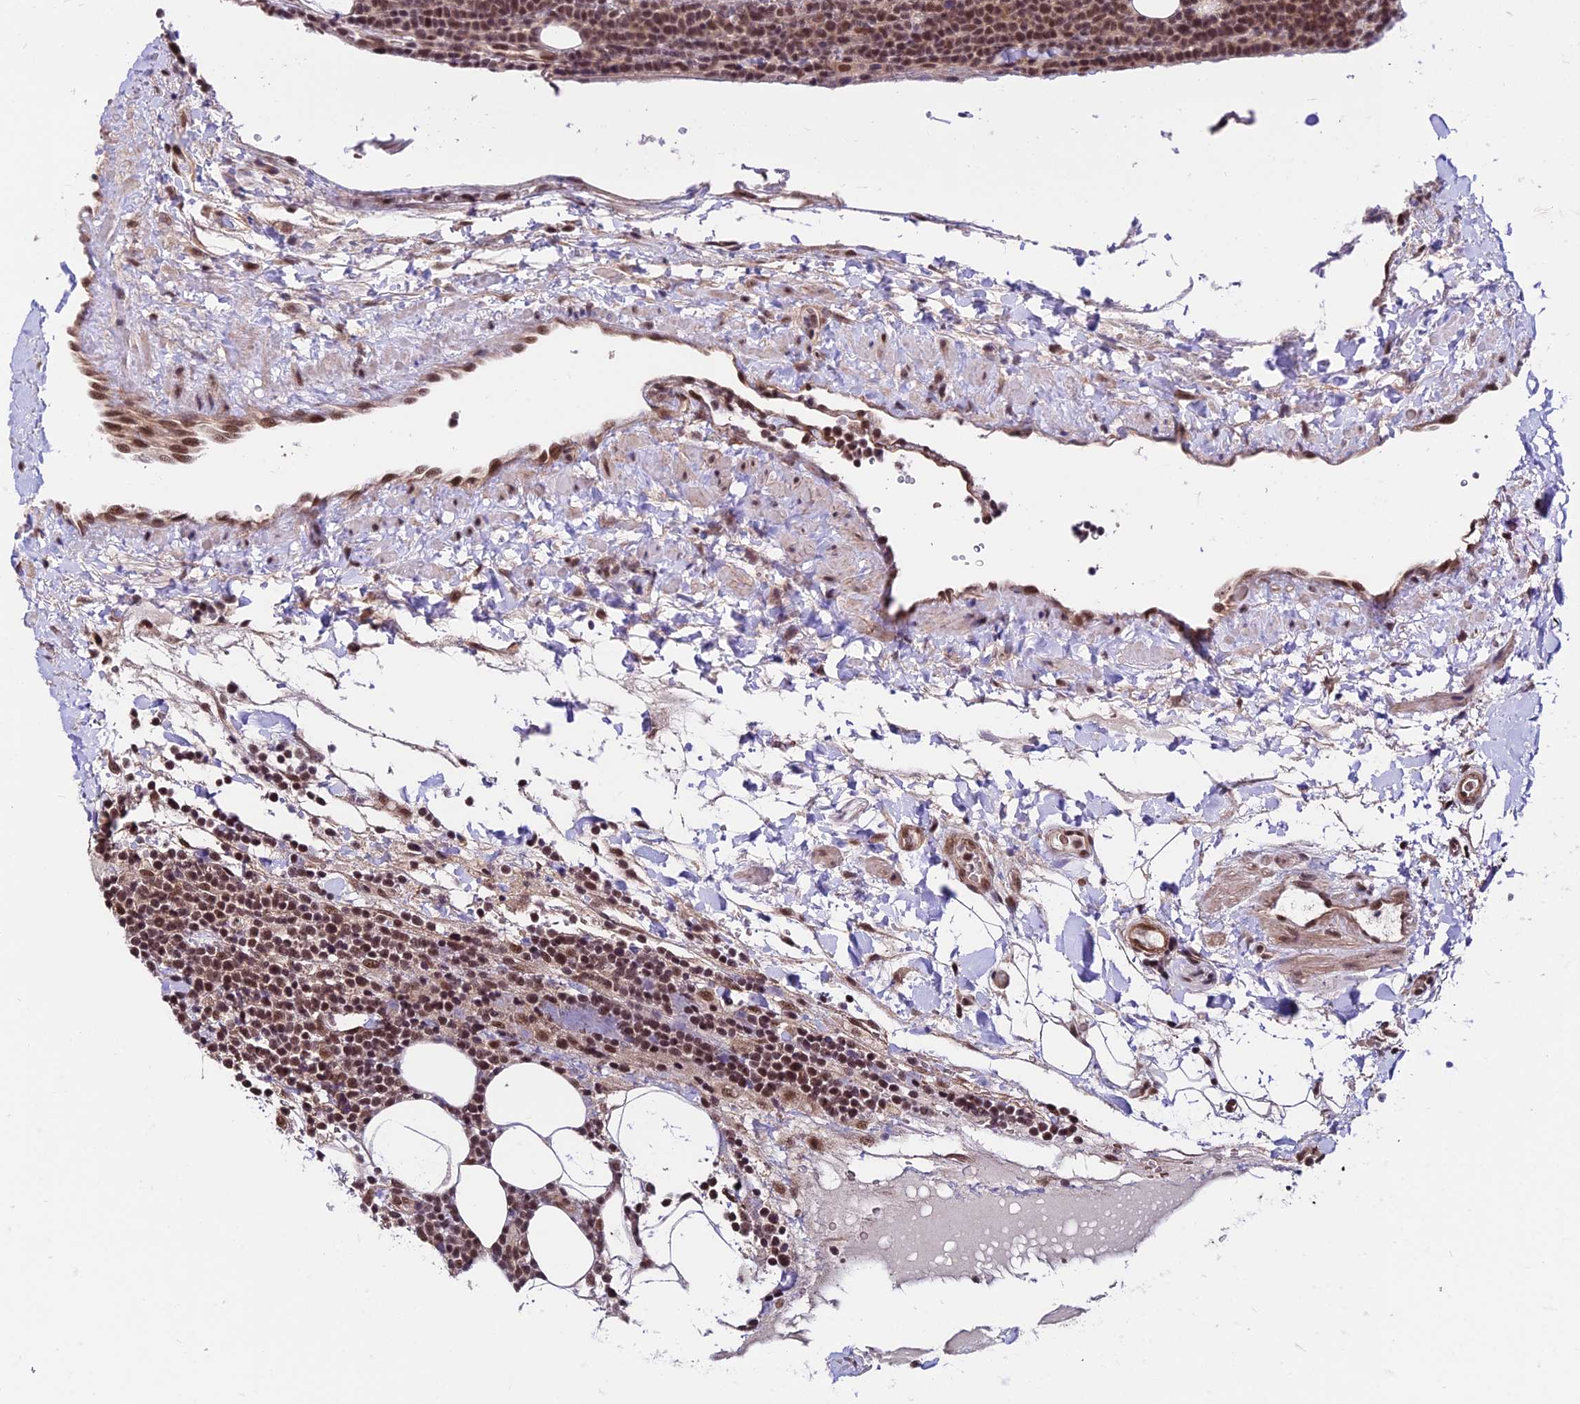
{"staining": {"intensity": "moderate", "quantity": ">75%", "location": "nuclear"}, "tissue": "lymphoma", "cell_type": "Tumor cells", "image_type": "cancer", "snomed": [{"axis": "morphology", "description": "Malignant lymphoma, non-Hodgkin's type, High grade"}, {"axis": "topography", "description": "Lymph node"}], "caption": "The immunohistochemical stain labels moderate nuclear staining in tumor cells of lymphoma tissue.", "gene": "RBM42", "patient": {"sex": "male", "age": 61}}